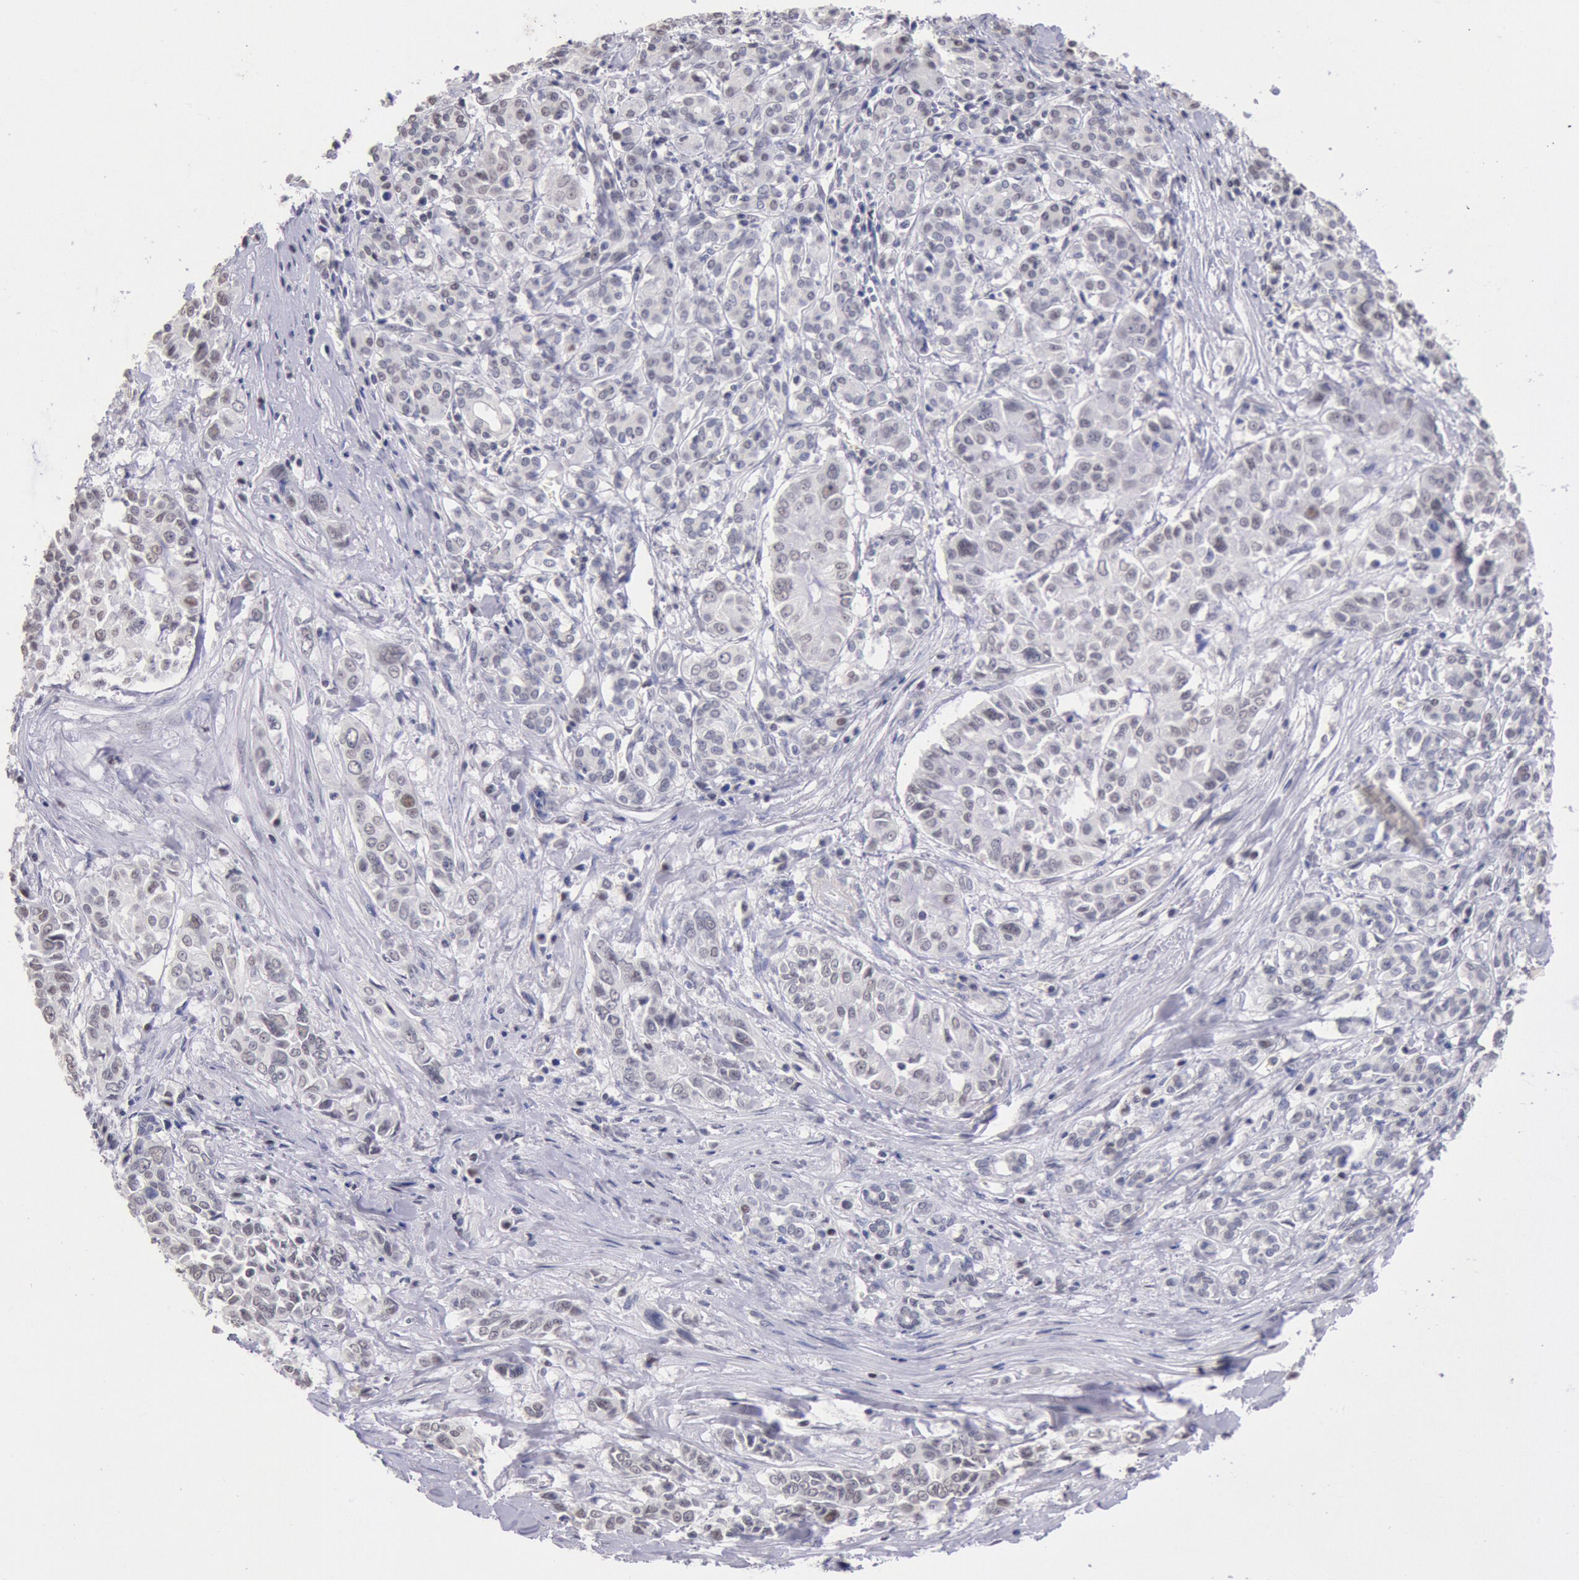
{"staining": {"intensity": "weak", "quantity": "25%-75%", "location": "nuclear"}, "tissue": "pancreatic cancer", "cell_type": "Tumor cells", "image_type": "cancer", "snomed": [{"axis": "morphology", "description": "Adenocarcinoma, NOS"}, {"axis": "topography", "description": "Pancreas"}], "caption": "IHC of pancreatic cancer (adenocarcinoma) displays low levels of weak nuclear staining in approximately 25%-75% of tumor cells.", "gene": "MYH7", "patient": {"sex": "female", "age": 52}}